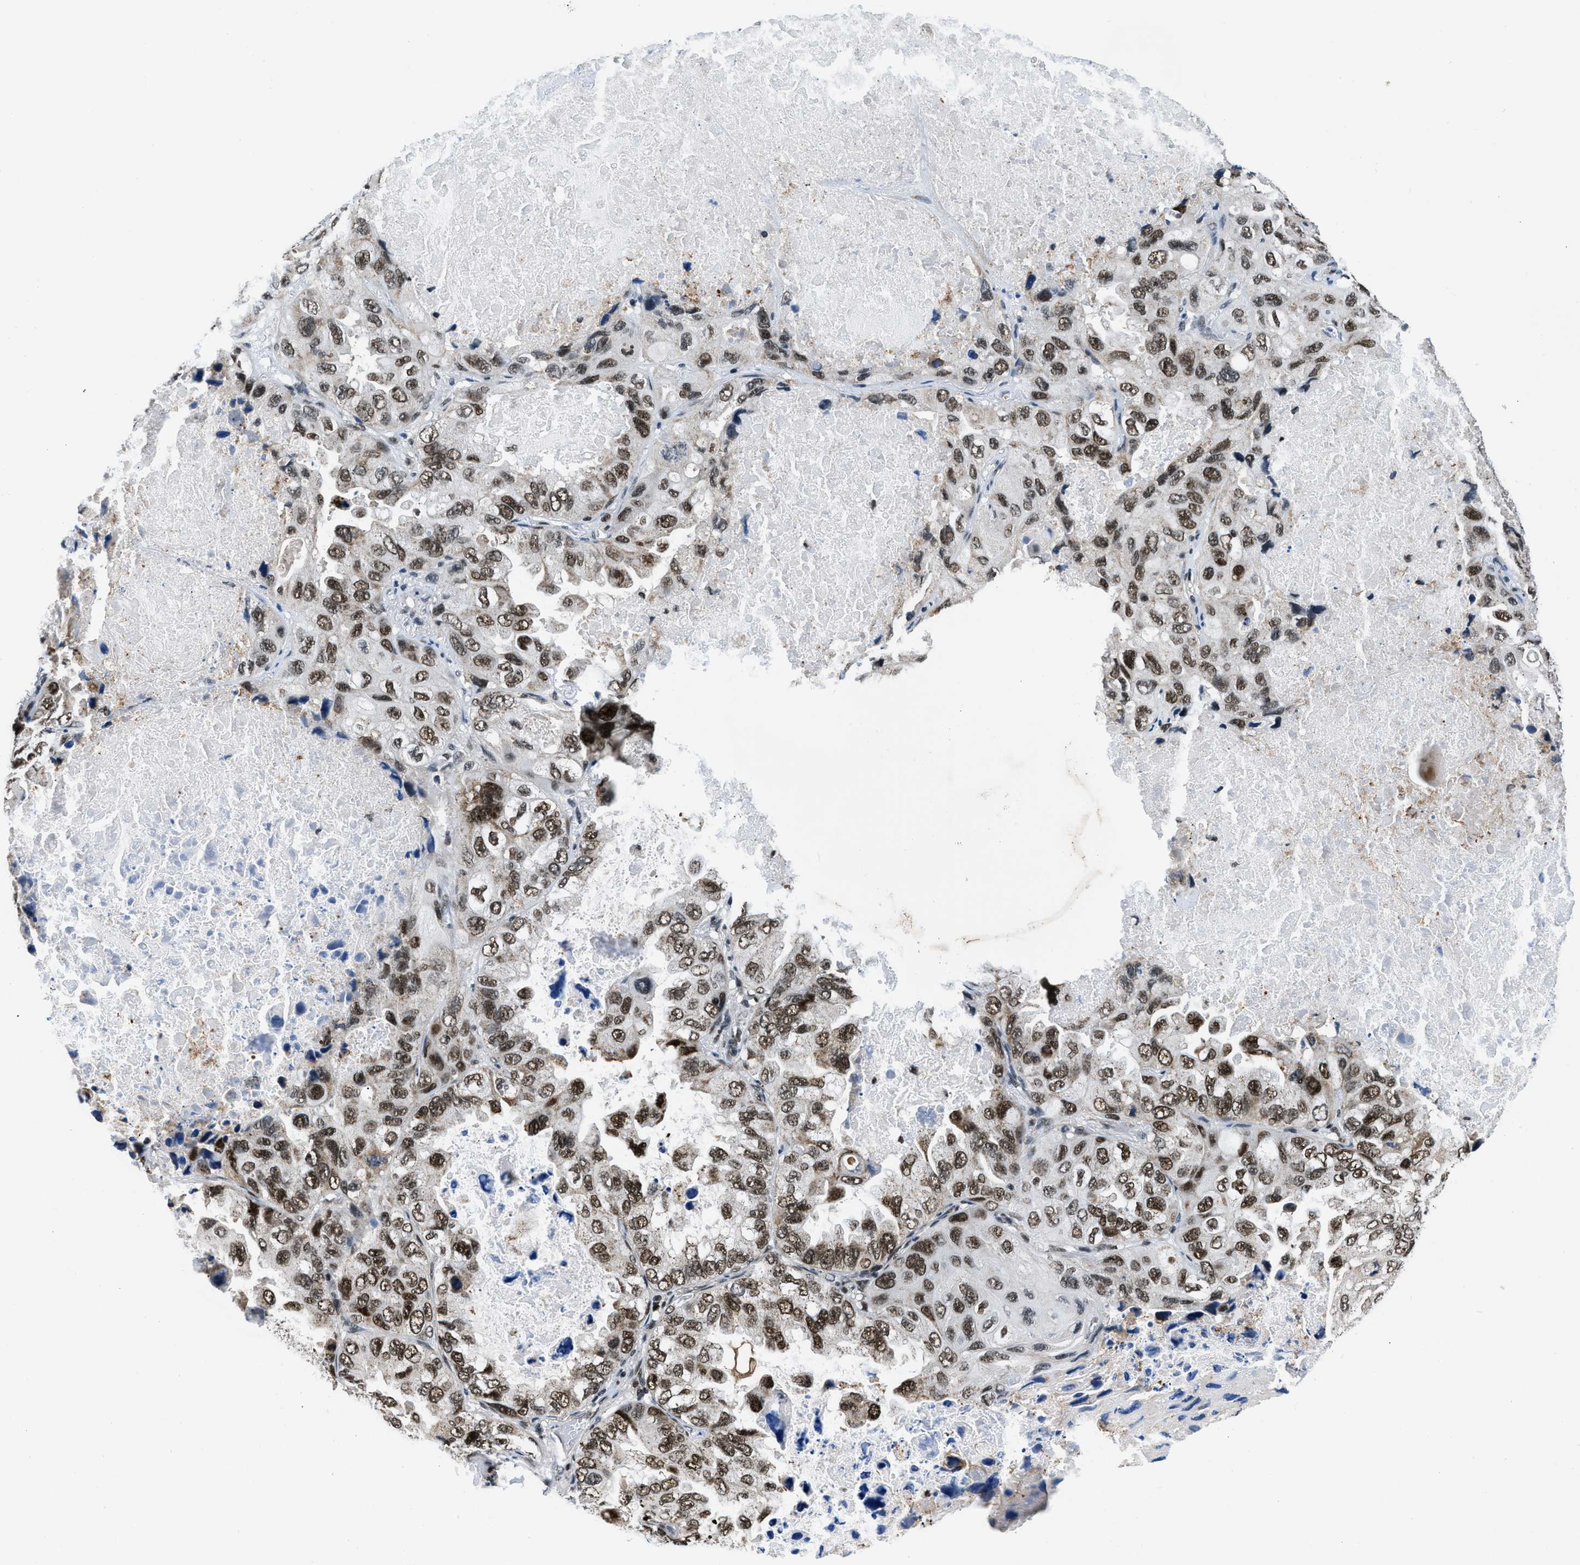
{"staining": {"intensity": "moderate", "quantity": ">75%", "location": "nuclear"}, "tissue": "lung cancer", "cell_type": "Tumor cells", "image_type": "cancer", "snomed": [{"axis": "morphology", "description": "Squamous cell carcinoma, NOS"}, {"axis": "topography", "description": "Lung"}], "caption": "Lung cancer (squamous cell carcinoma) stained with a brown dye demonstrates moderate nuclear positive staining in about >75% of tumor cells.", "gene": "KDM3B", "patient": {"sex": "female", "age": 73}}